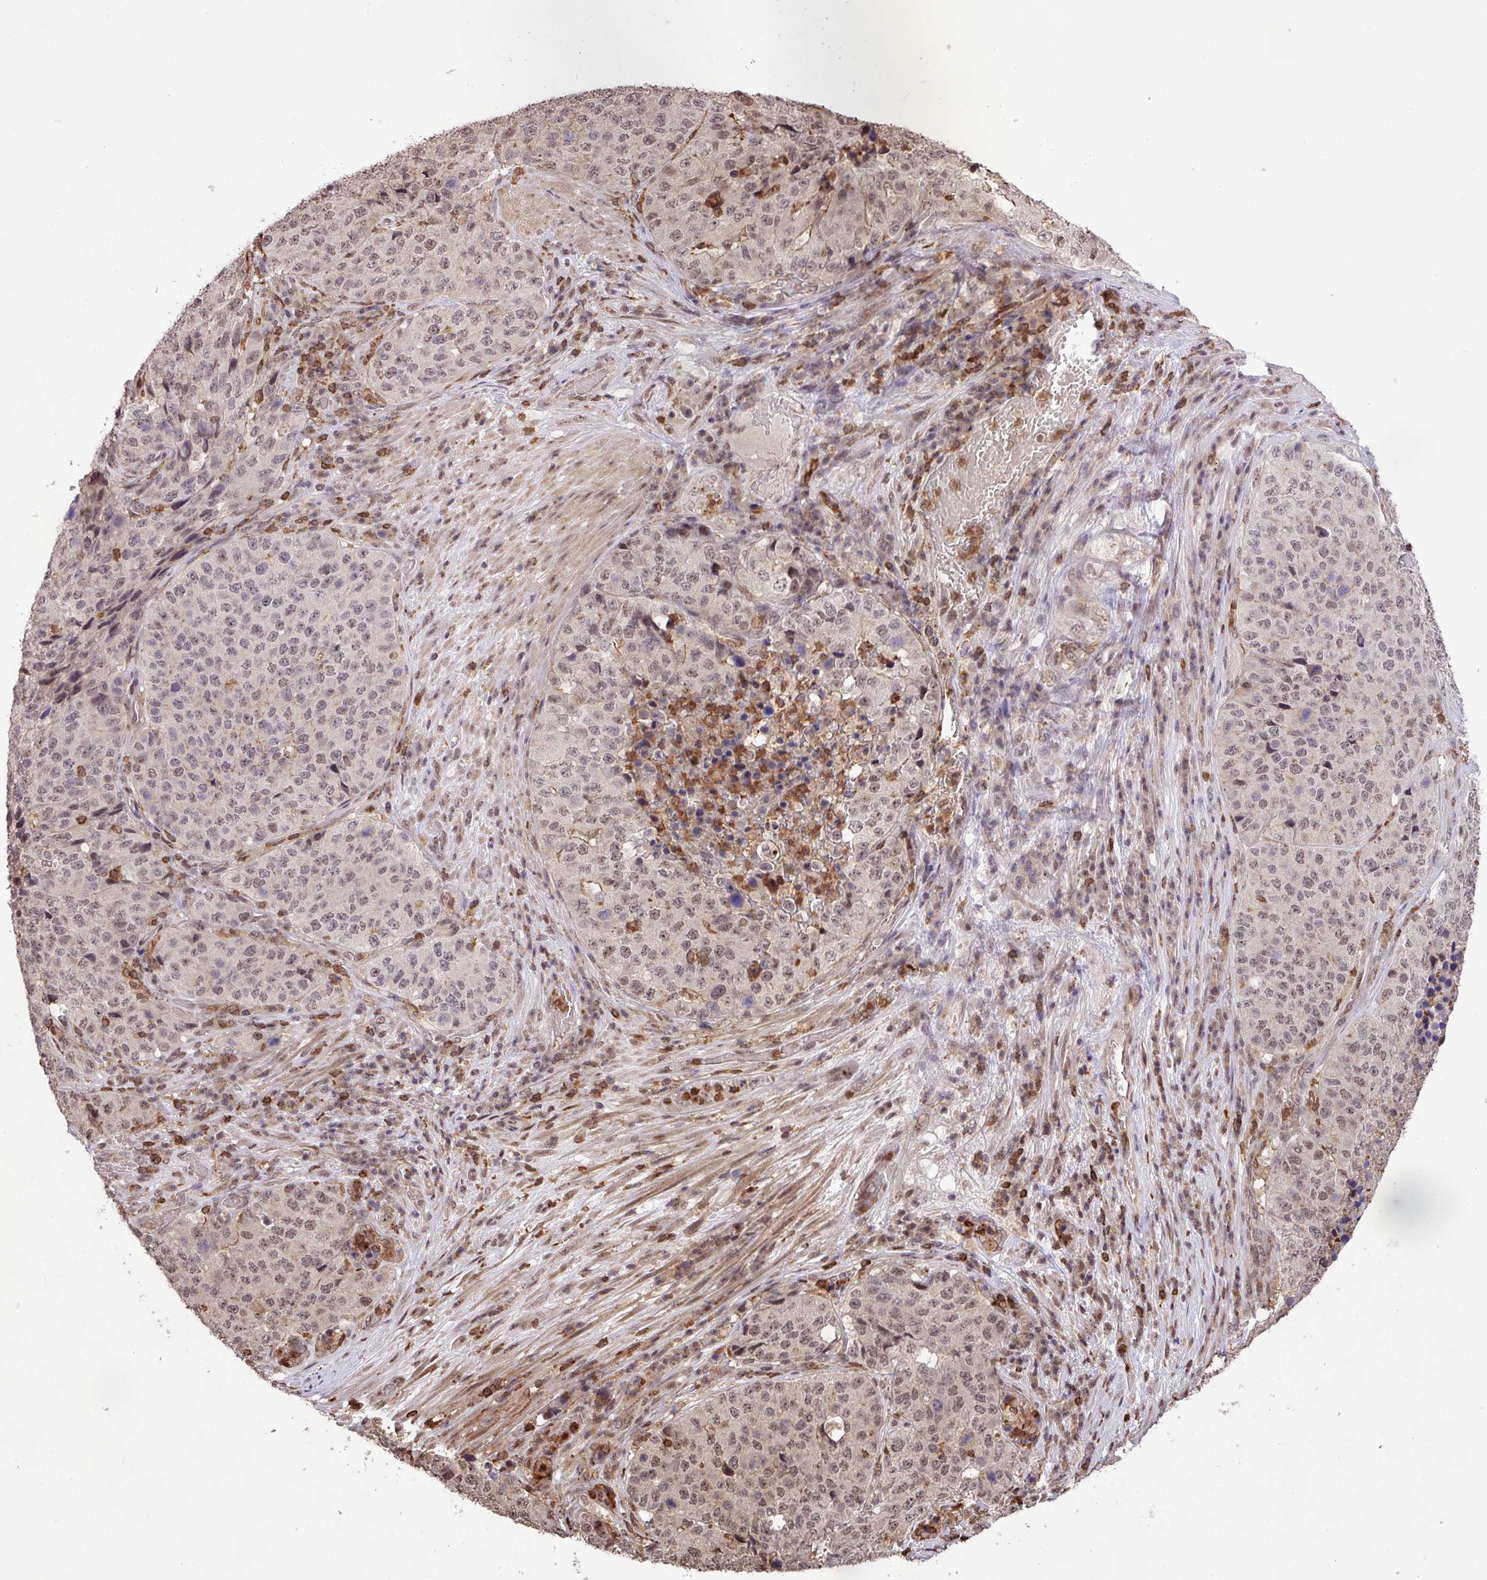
{"staining": {"intensity": "weak", "quantity": ">75%", "location": "nuclear"}, "tissue": "stomach cancer", "cell_type": "Tumor cells", "image_type": "cancer", "snomed": [{"axis": "morphology", "description": "Adenocarcinoma, NOS"}, {"axis": "topography", "description": "Stomach"}], "caption": "Protein analysis of stomach cancer (adenocarcinoma) tissue demonstrates weak nuclear positivity in approximately >75% of tumor cells.", "gene": "GON7", "patient": {"sex": "male", "age": 71}}